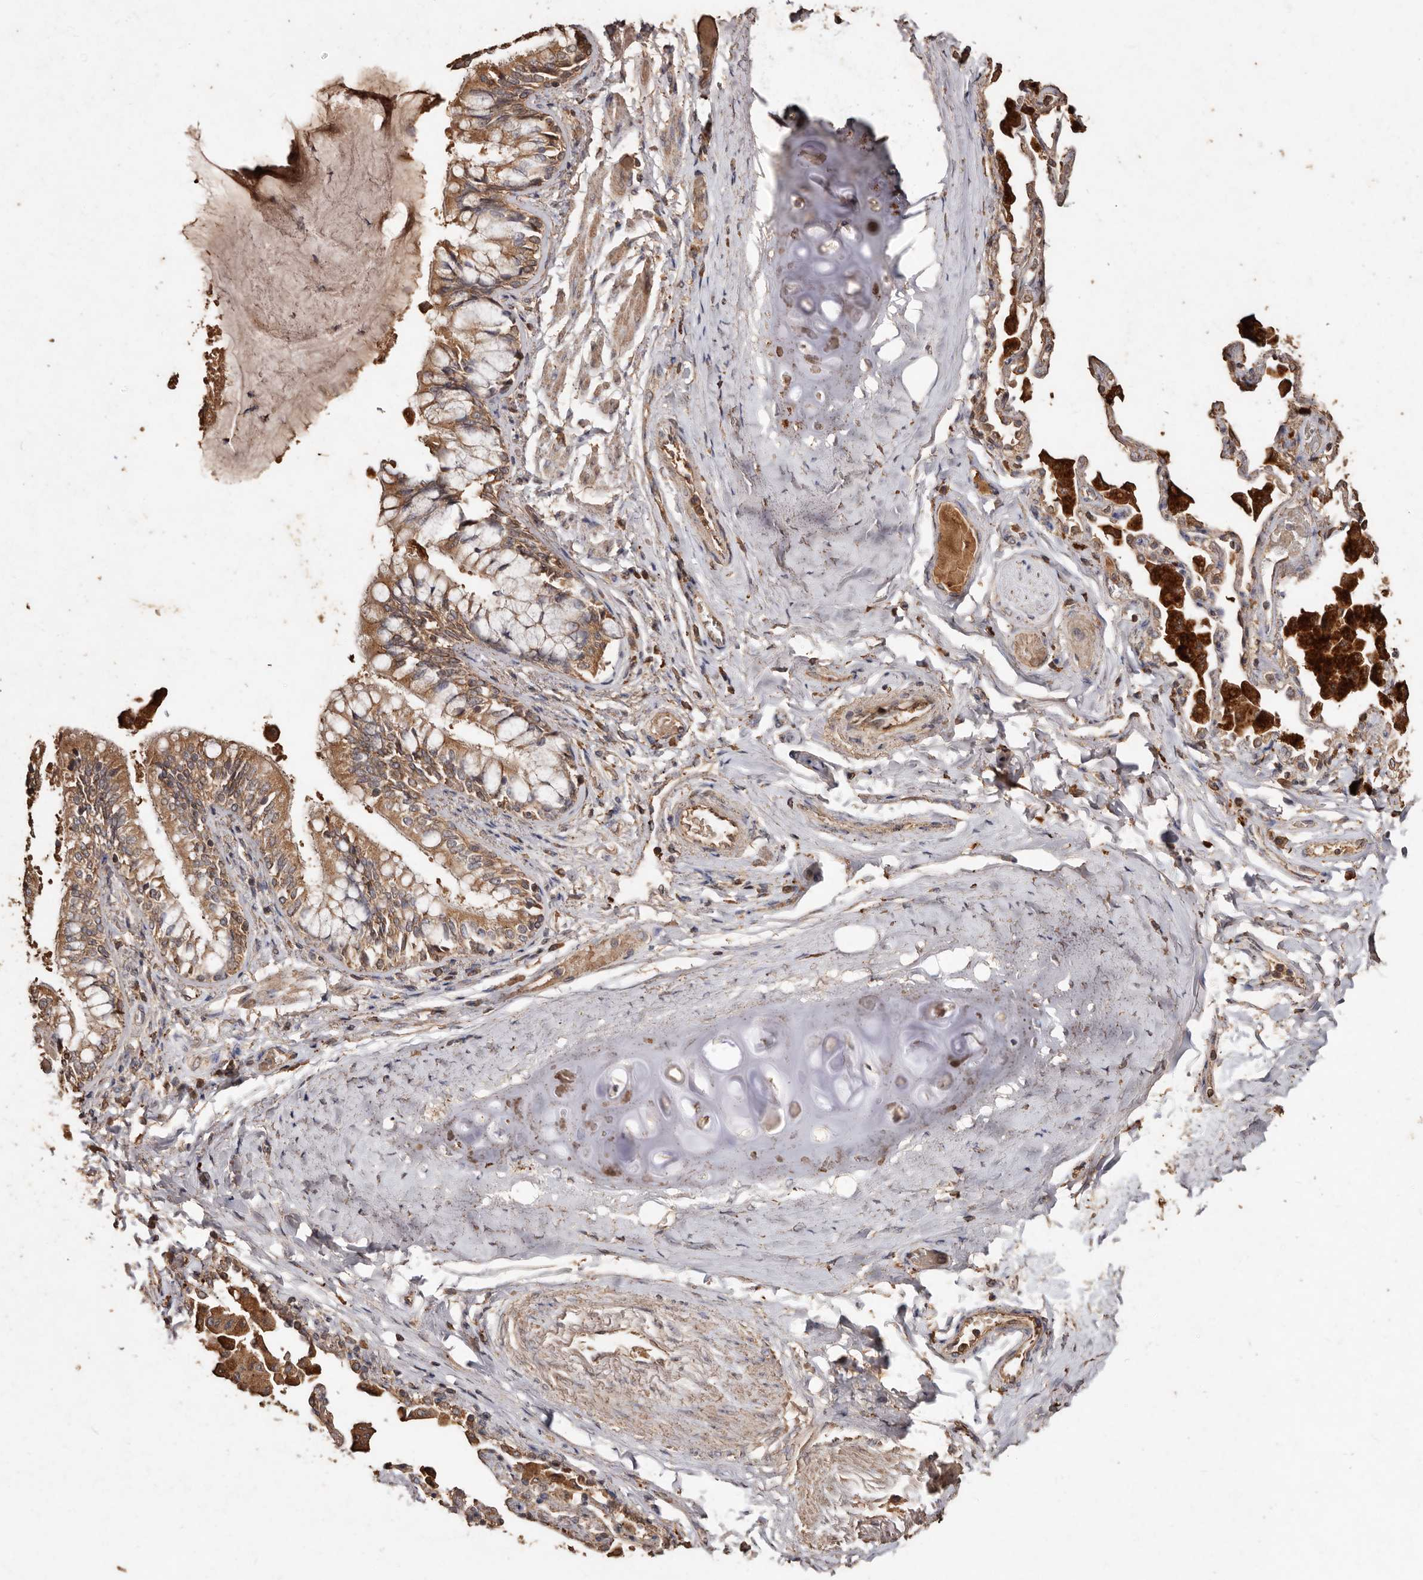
{"staining": {"intensity": "moderate", "quantity": ">75%", "location": "cytoplasmic/membranous"}, "tissue": "bronchus", "cell_type": "Respiratory epithelial cells", "image_type": "normal", "snomed": [{"axis": "morphology", "description": "Normal tissue, NOS"}, {"axis": "morphology", "description": "Inflammation, NOS"}, {"axis": "topography", "description": "Bronchus"}, {"axis": "topography", "description": "Lung"}], "caption": "High-magnification brightfield microscopy of normal bronchus stained with DAB (3,3'-diaminobenzidine) (brown) and counterstained with hematoxylin (blue). respiratory epithelial cells exhibit moderate cytoplasmic/membranous positivity is appreciated in about>75% of cells.", "gene": "FARS2", "patient": {"sex": "female", "age": 46}}